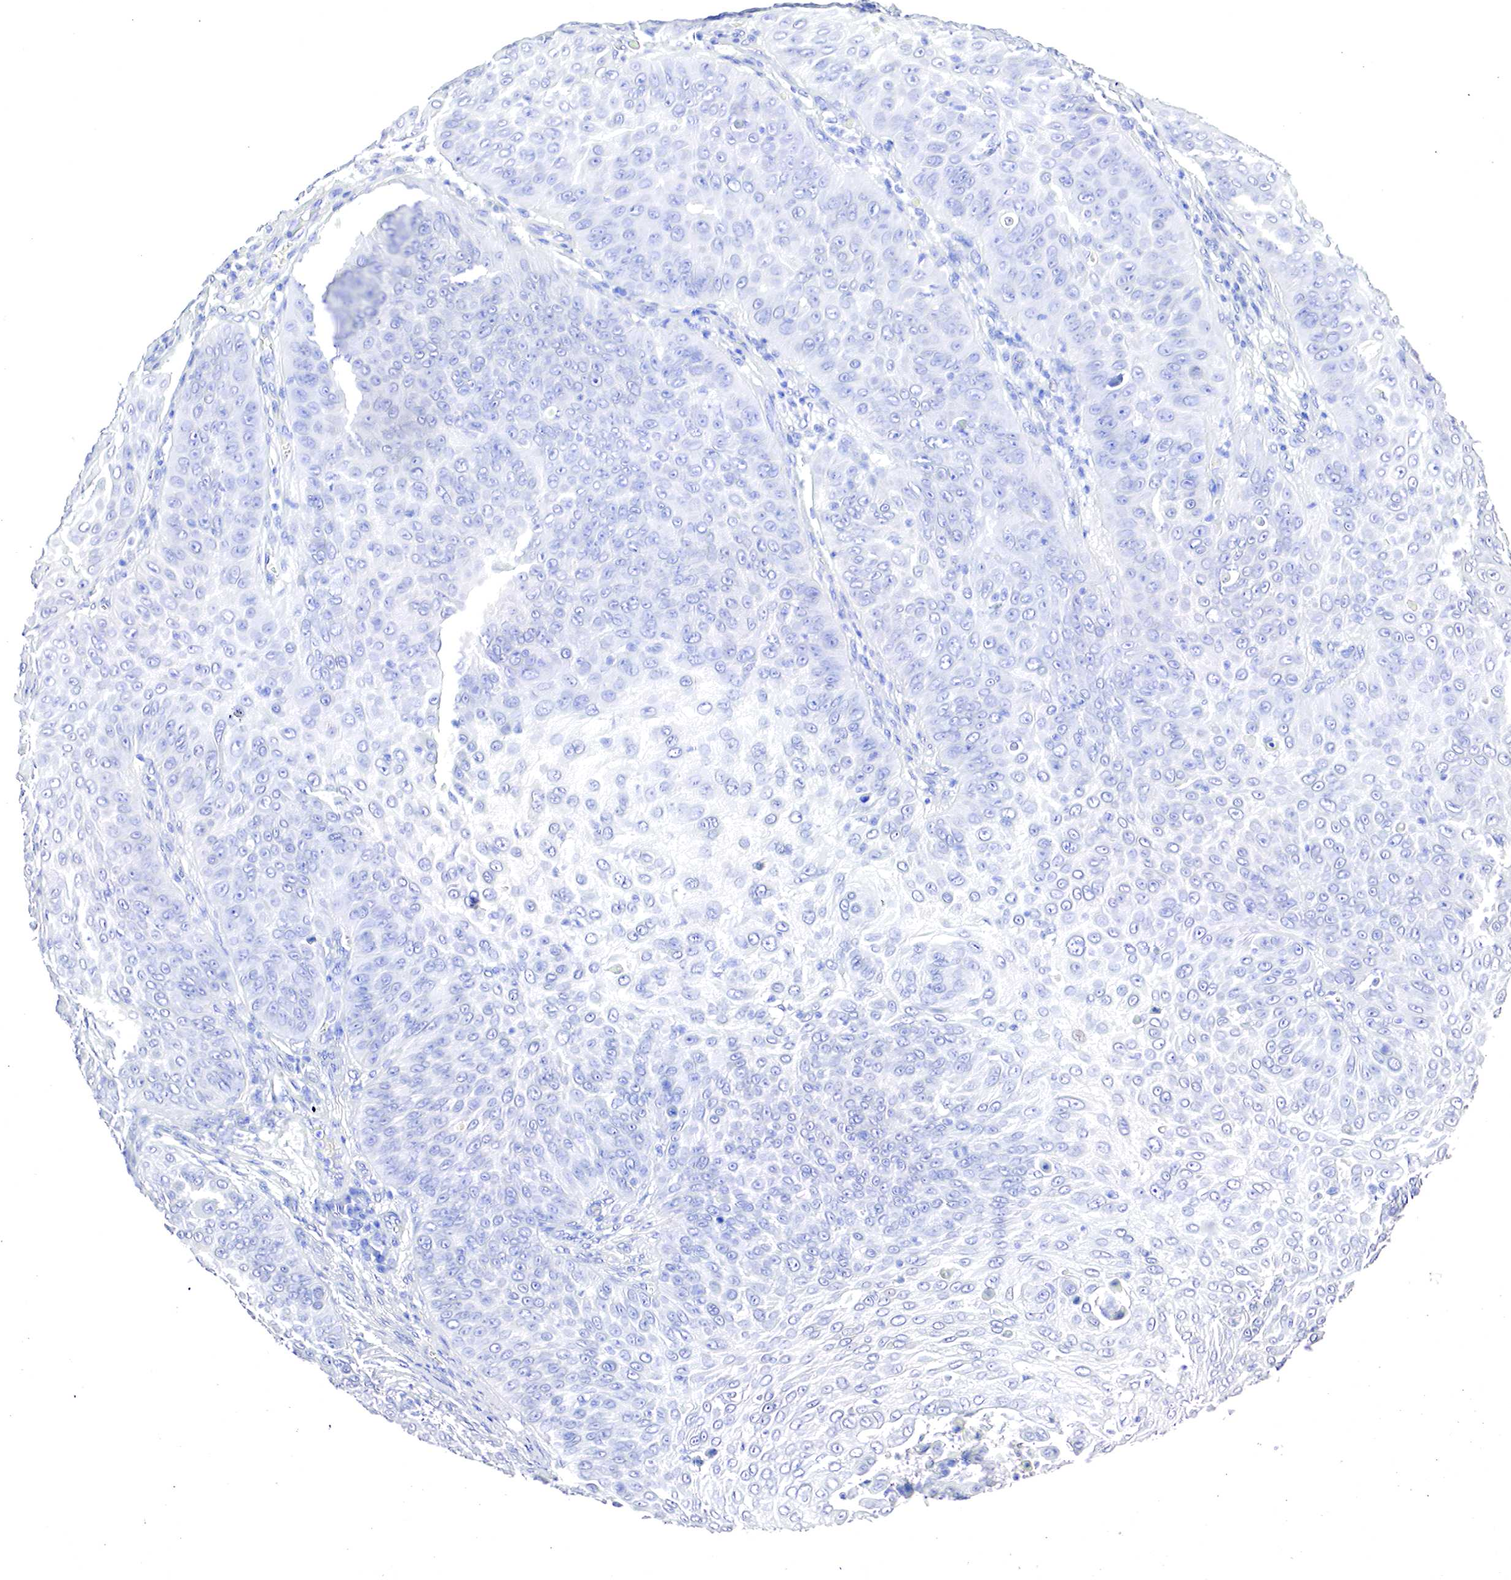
{"staining": {"intensity": "negative", "quantity": "none", "location": "none"}, "tissue": "skin cancer", "cell_type": "Tumor cells", "image_type": "cancer", "snomed": [{"axis": "morphology", "description": "Squamous cell carcinoma, NOS"}, {"axis": "topography", "description": "Skin"}], "caption": "High power microscopy image of an immunohistochemistry (IHC) micrograph of squamous cell carcinoma (skin), revealing no significant staining in tumor cells.", "gene": "OTC", "patient": {"sex": "male", "age": 82}}